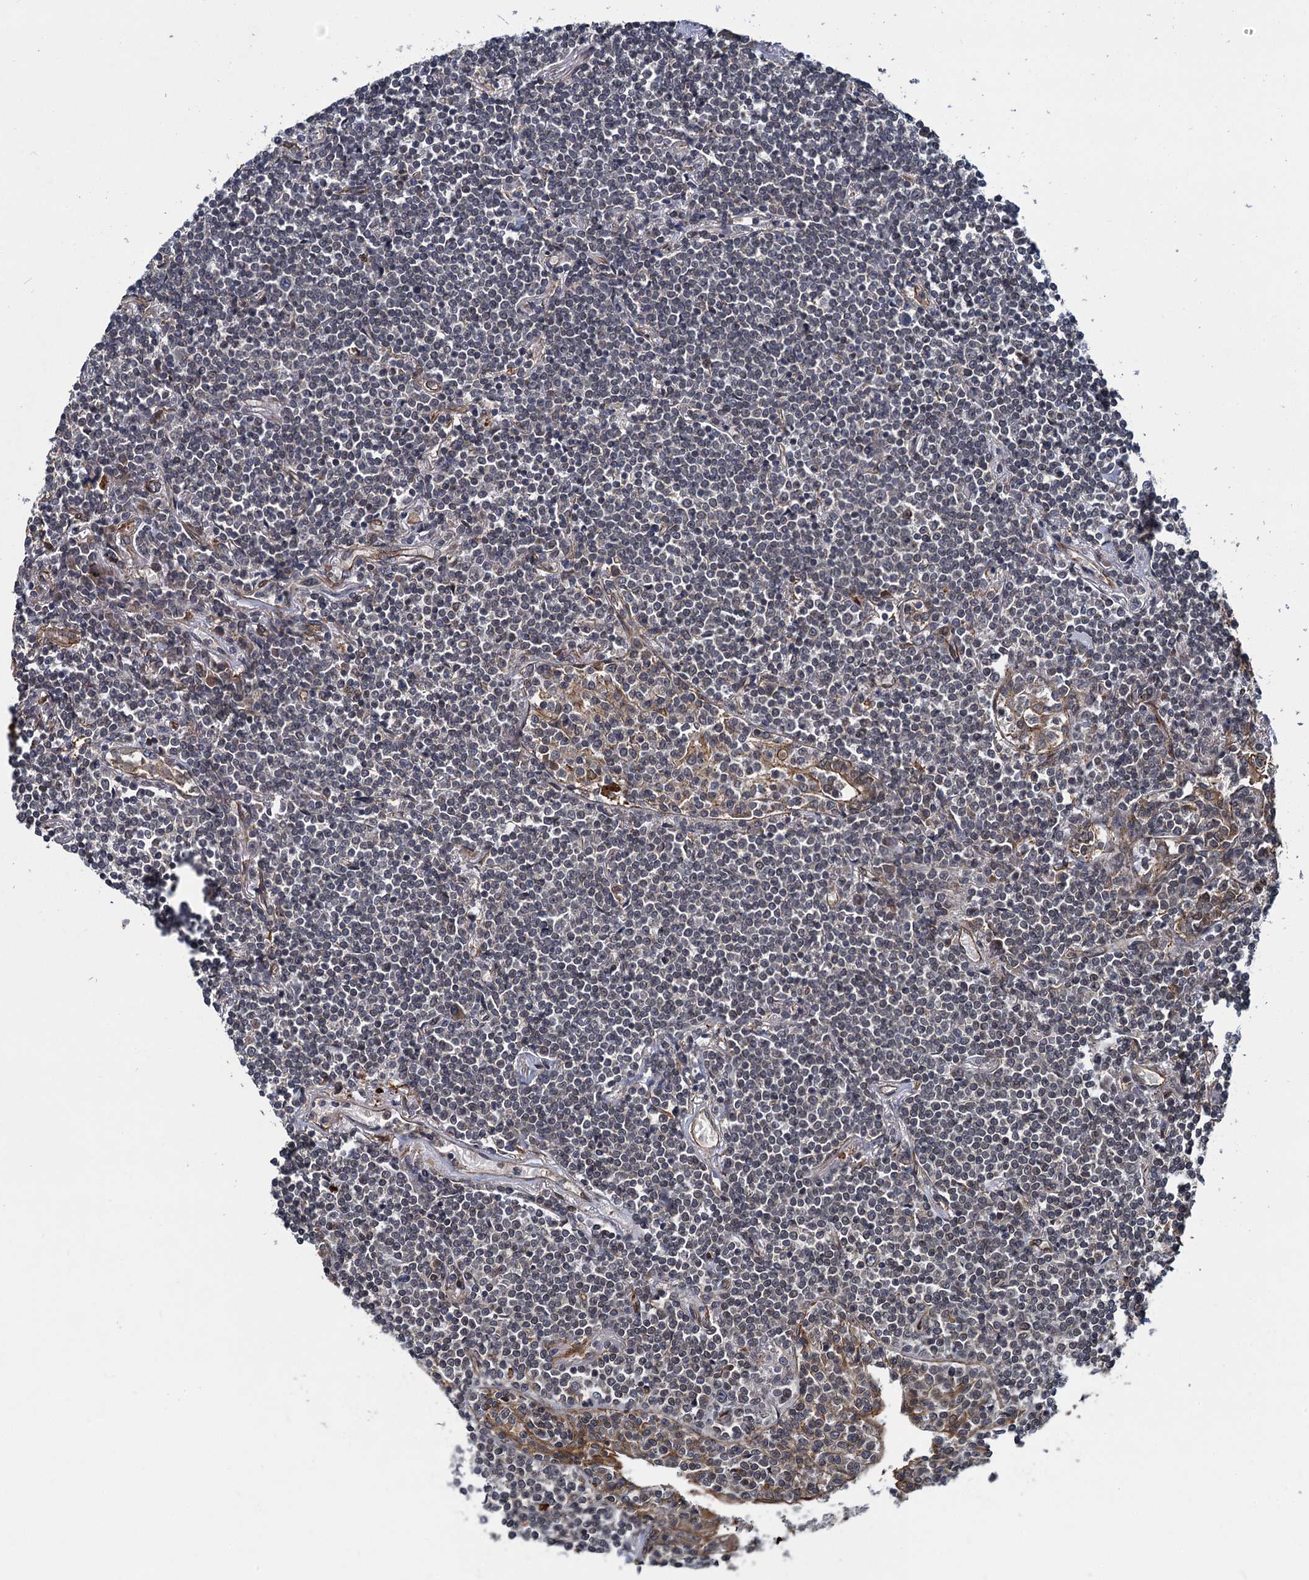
{"staining": {"intensity": "negative", "quantity": "none", "location": "none"}, "tissue": "lymphoma", "cell_type": "Tumor cells", "image_type": "cancer", "snomed": [{"axis": "morphology", "description": "Malignant lymphoma, non-Hodgkin's type, Low grade"}, {"axis": "topography", "description": "Lung"}], "caption": "Histopathology image shows no protein positivity in tumor cells of lymphoma tissue.", "gene": "ZFYVE19", "patient": {"sex": "female", "age": 71}}